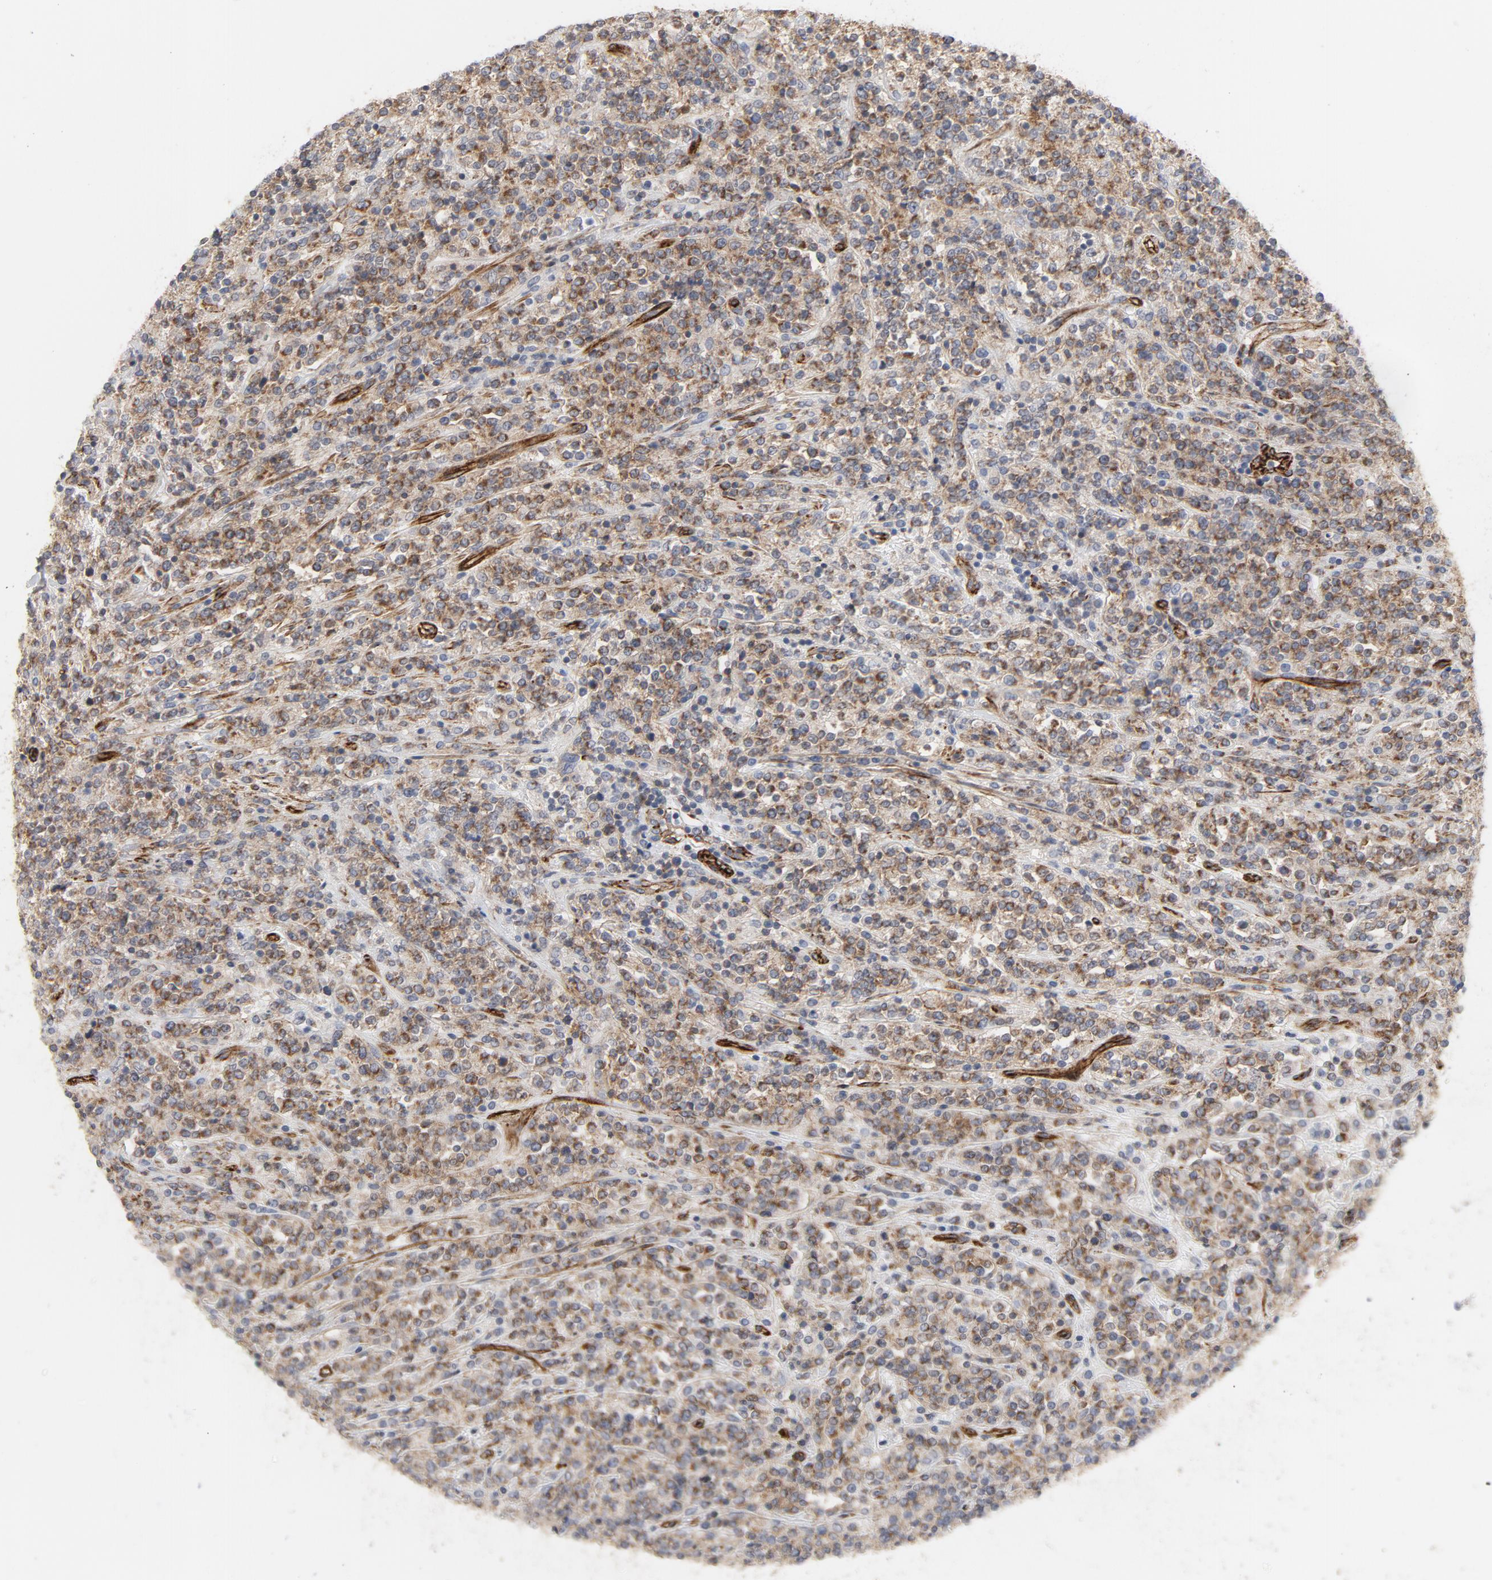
{"staining": {"intensity": "moderate", "quantity": "25%-75%", "location": "cytoplasmic/membranous"}, "tissue": "lymphoma", "cell_type": "Tumor cells", "image_type": "cancer", "snomed": [{"axis": "morphology", "description": "Malignant lymphoma, non-Hodgkin's type, High grade"}, {"axis": "topography", "description": "Soft tissue"}], "caption": "Human lymphoma stained with a protein marker demonstrates moderate staining in tumor cells.", "gene": "GNG2", "patient": {"sex": "male", "age": 18}}